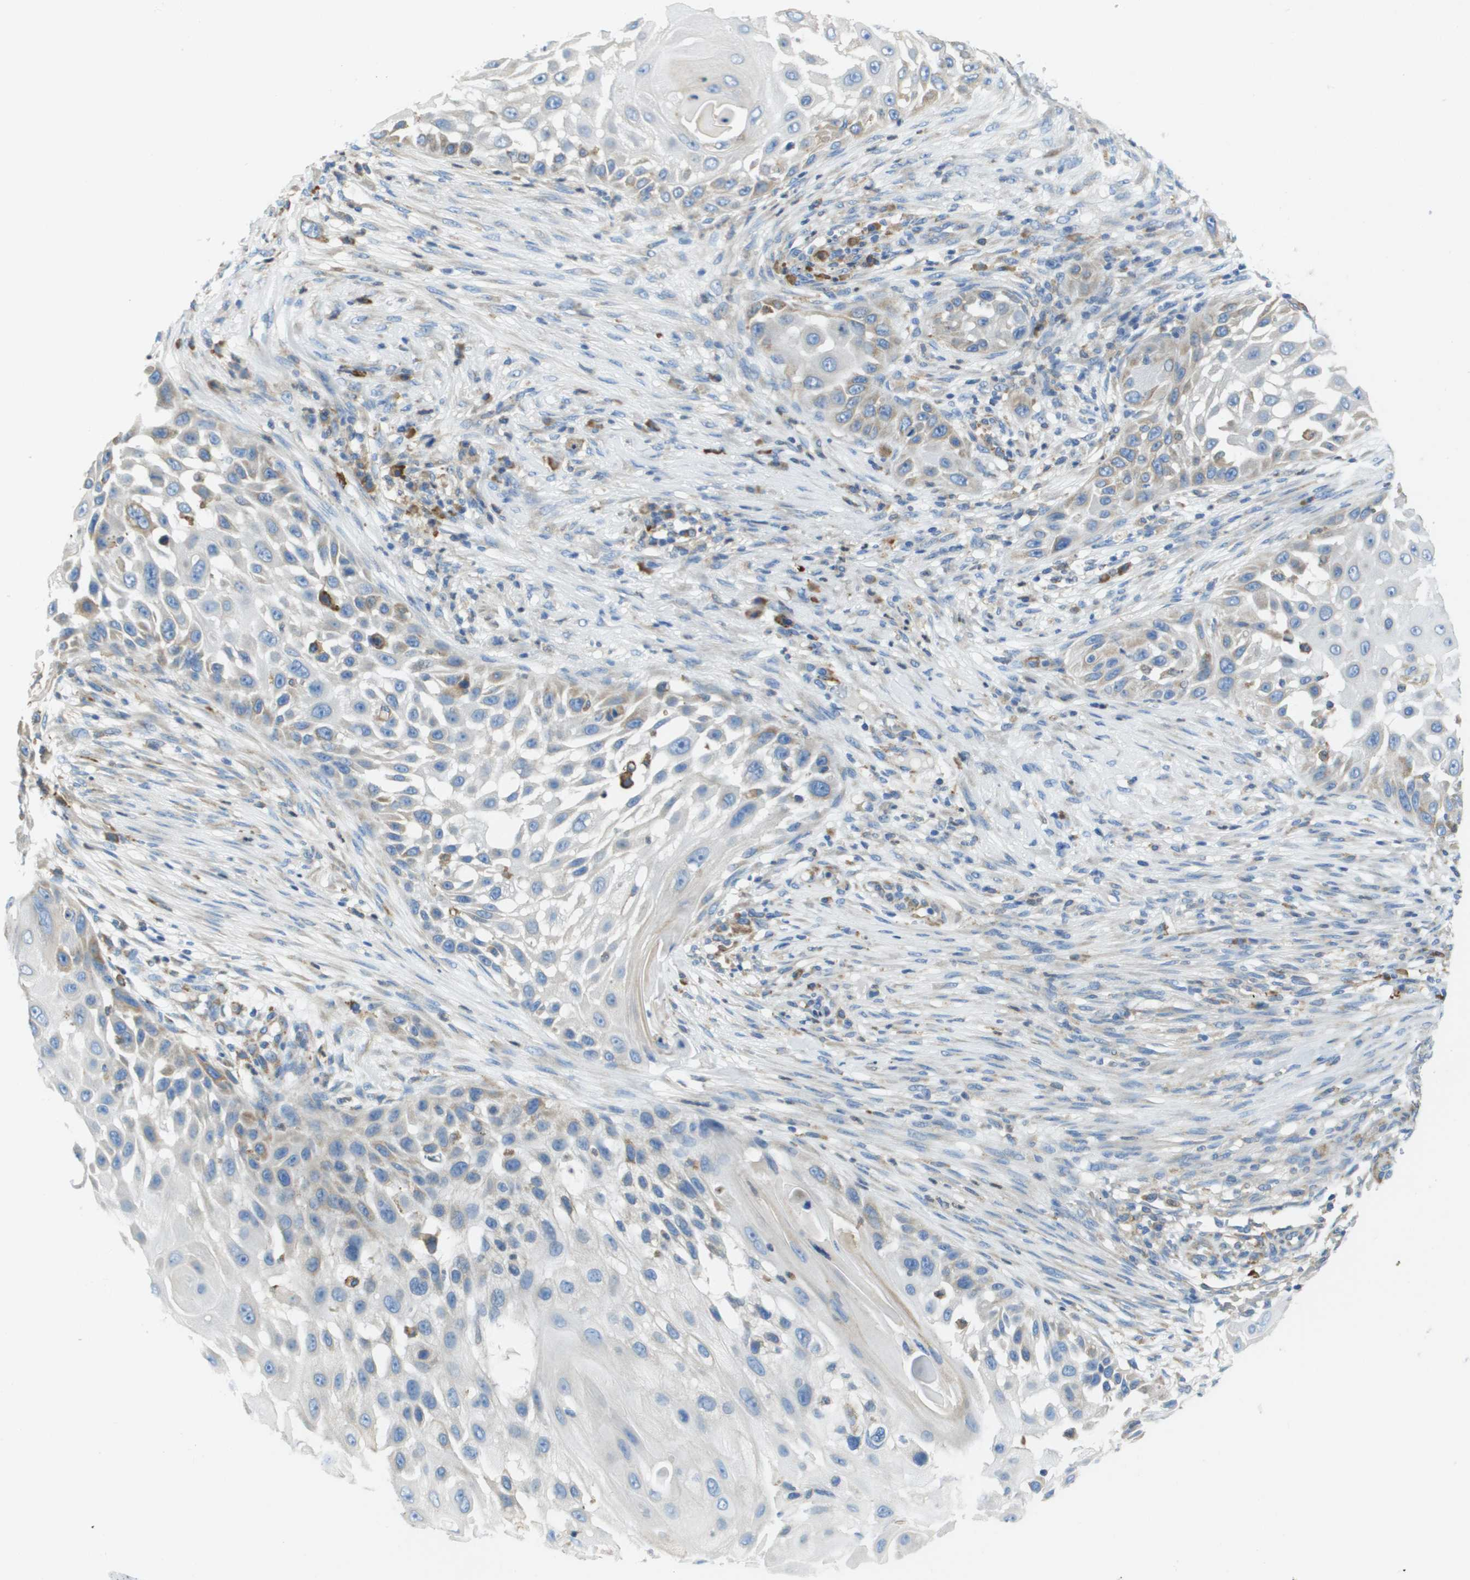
{"staining": {"intensity": "negative", "quantity": "none", "location": "none"}, "tissue": "skin cancer", "cell_type": "Tumor cells", "image_type": "cancer", "snomed": [{"axis": "morphology", "description": "Squamous cell carcinoma, NOS"}, {"axis": "topography", "description": "Skin"}], "caption": "High power microscopy image of an immunohistochemistry (IHC) micrograph of skin cancer, revealing no significant positivity in tumor cells.", "gene": "SDR42E1", "patient": {"sex": "female", "age": 44}}